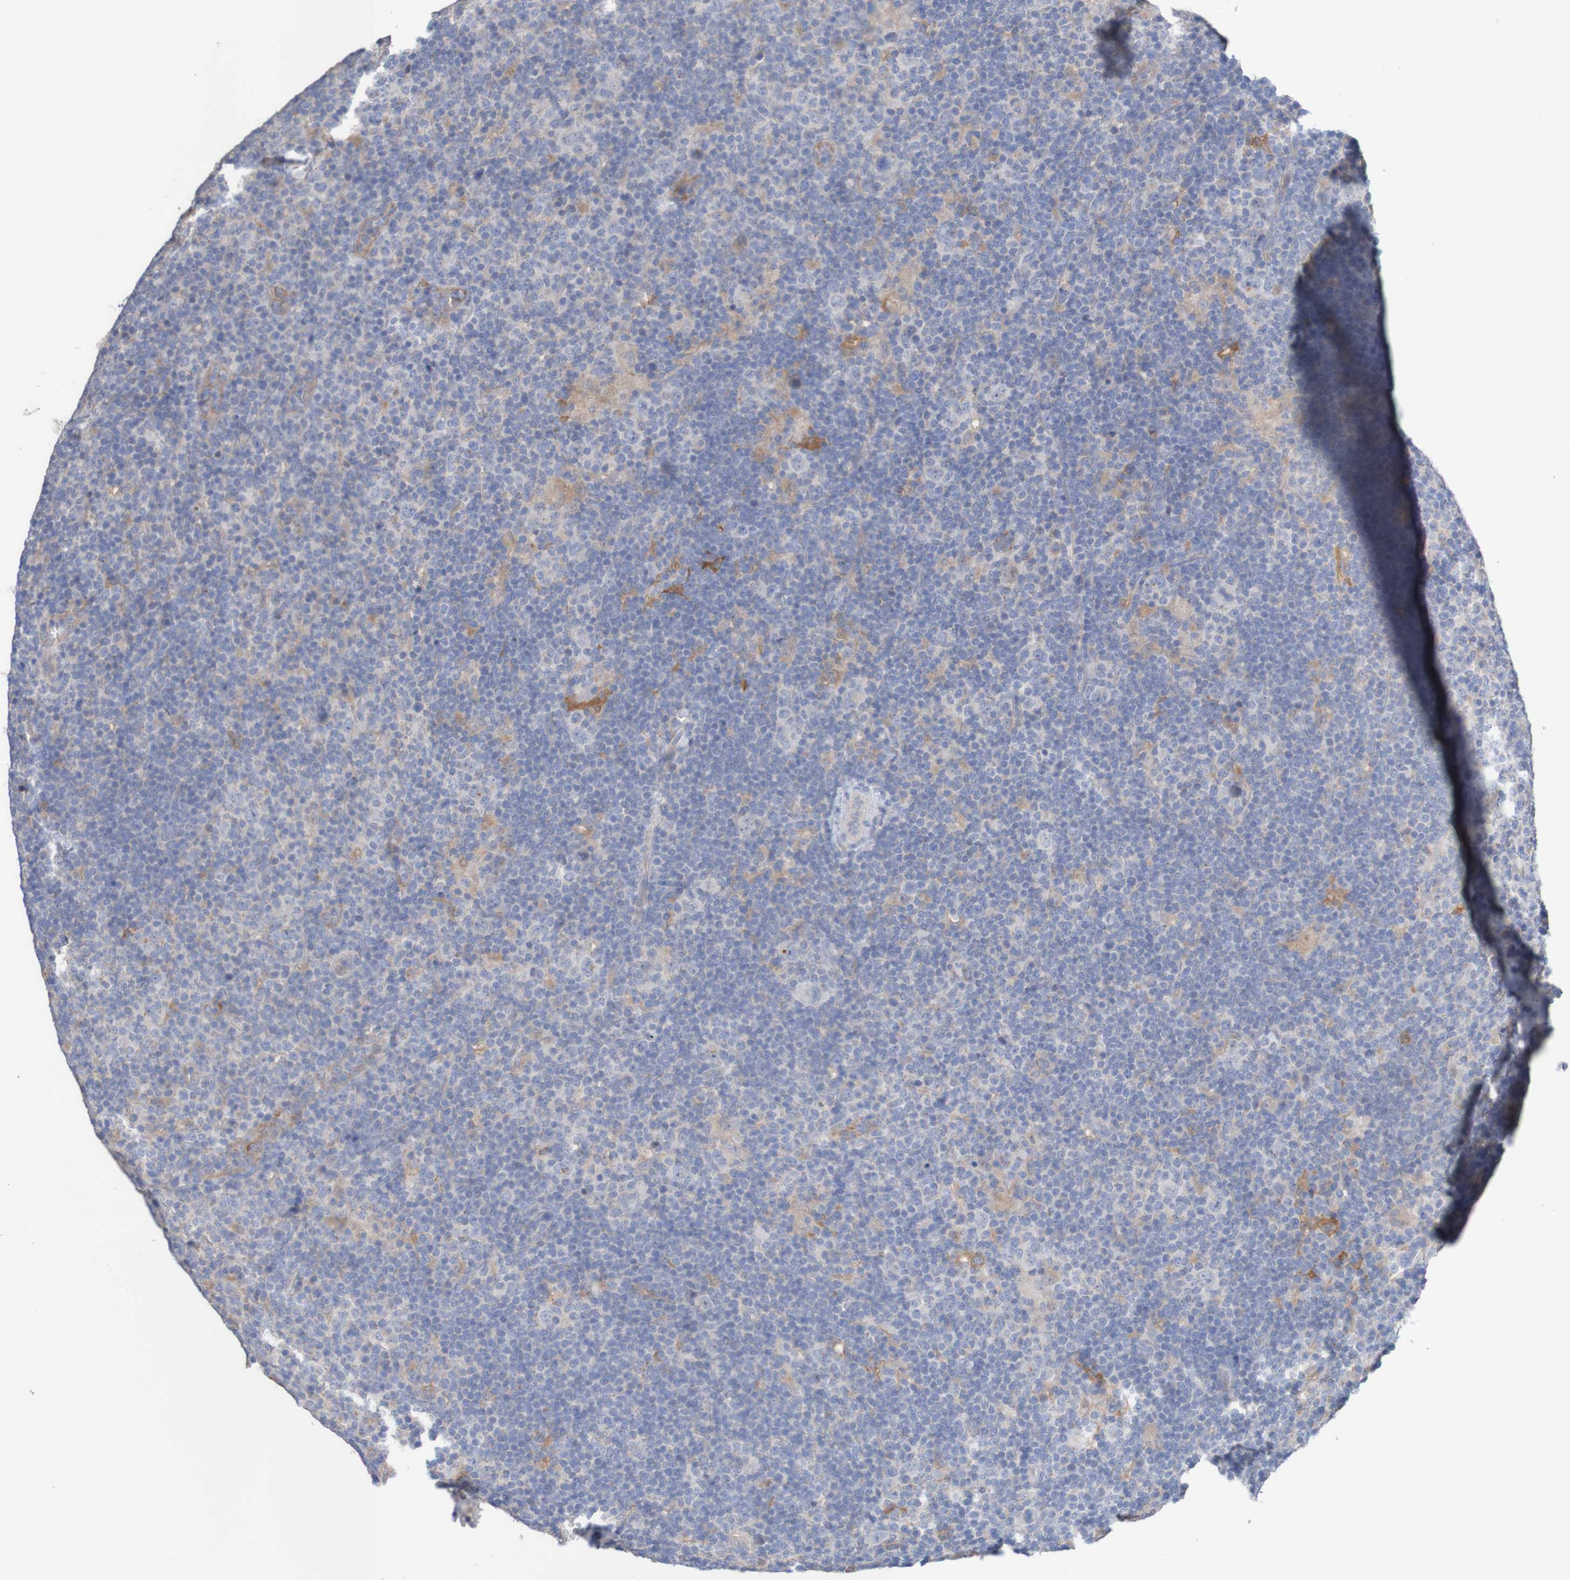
{"staining": {"intensity": "negative", "quantity": "none", "location": "none"}, "tissue": "lymphoma", "cell_type": "Tumor cells", "image_type": "cancer", "snomed": [{"axis": "morphology", "description": "Hodgkin's disease, NOS"}, {"axis": "topography", "description": "Lymph node"}], "caption": "Protein analysis of lymphoma exhibits no significant staining in tumor cells.", "gene": "PHYH", "patient": {"sex": "female", "age": 57}}